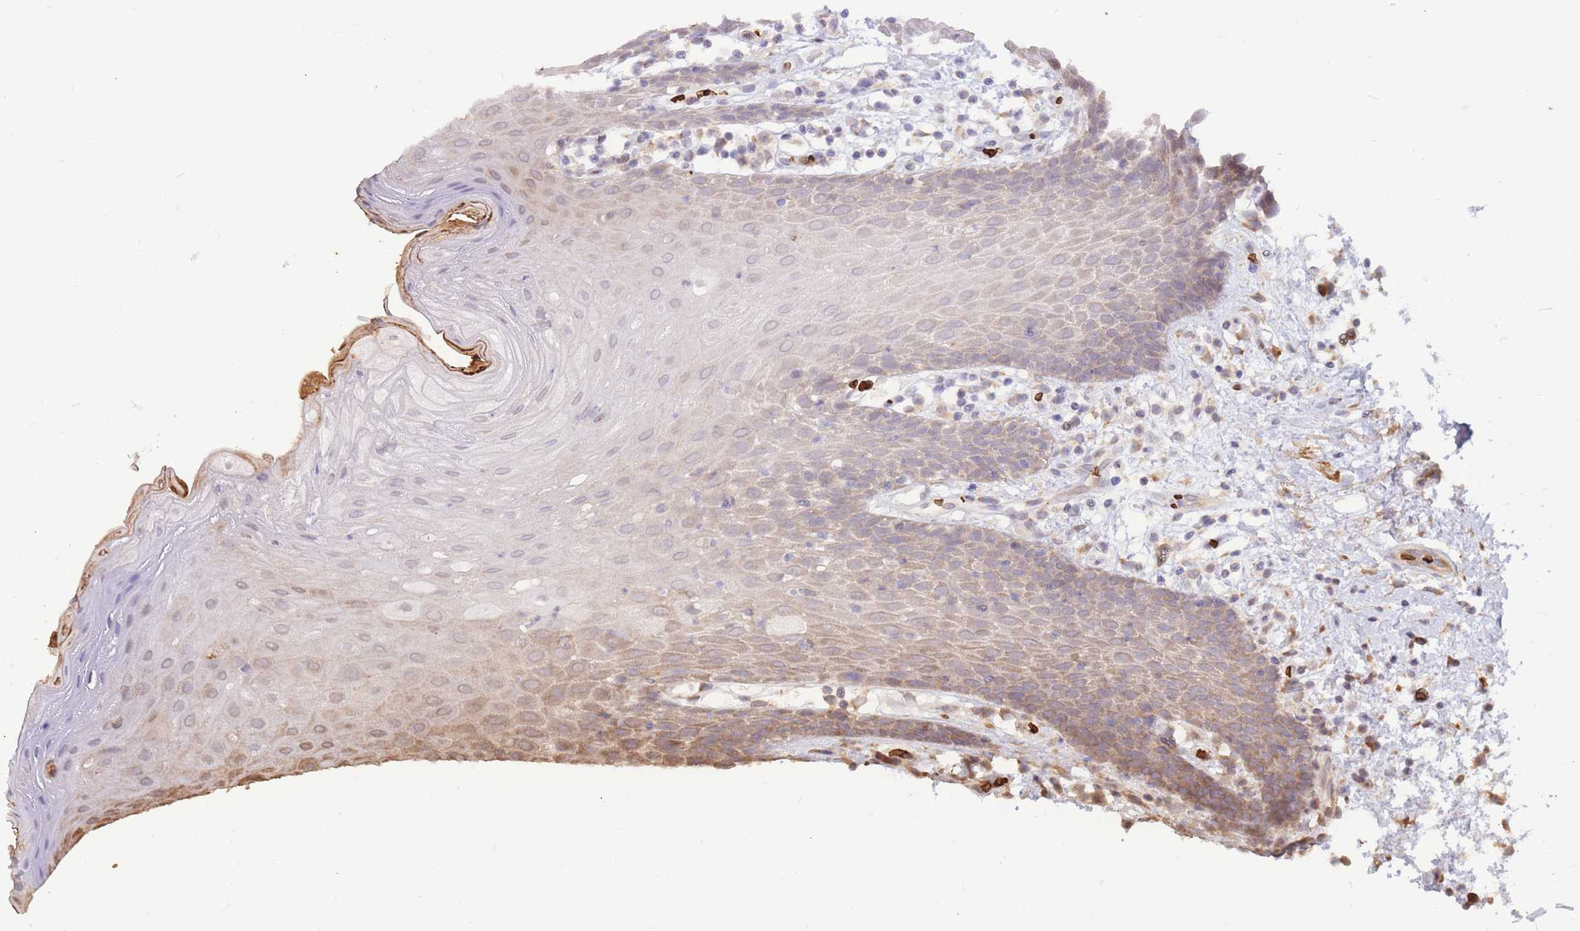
{"staining": {"intensity": "weak", "quantity": "25%-75%", "location": "cytoplasmic/membranous"}, "tissue": "oral mucosa", "cell_type": "Squamous epithelial cells", "image_type": "normal", "snomed": [{"axis": "morphology", "description": "Normal tissue, NOS"}, {"axis": "topography", "description": "Oral tissue"}, {"axis": "topography", "description": "Tounge, NOS"}], "caption": "Protein expression analysis of normal oral mucosa displays weak cytoplasmic/membranous staining in about 25%-75% of squamous epithelial cells. Nuclei are stained in blue.", "gene": "ATP10D", "patient": {"sex": "female", "age": 59}}